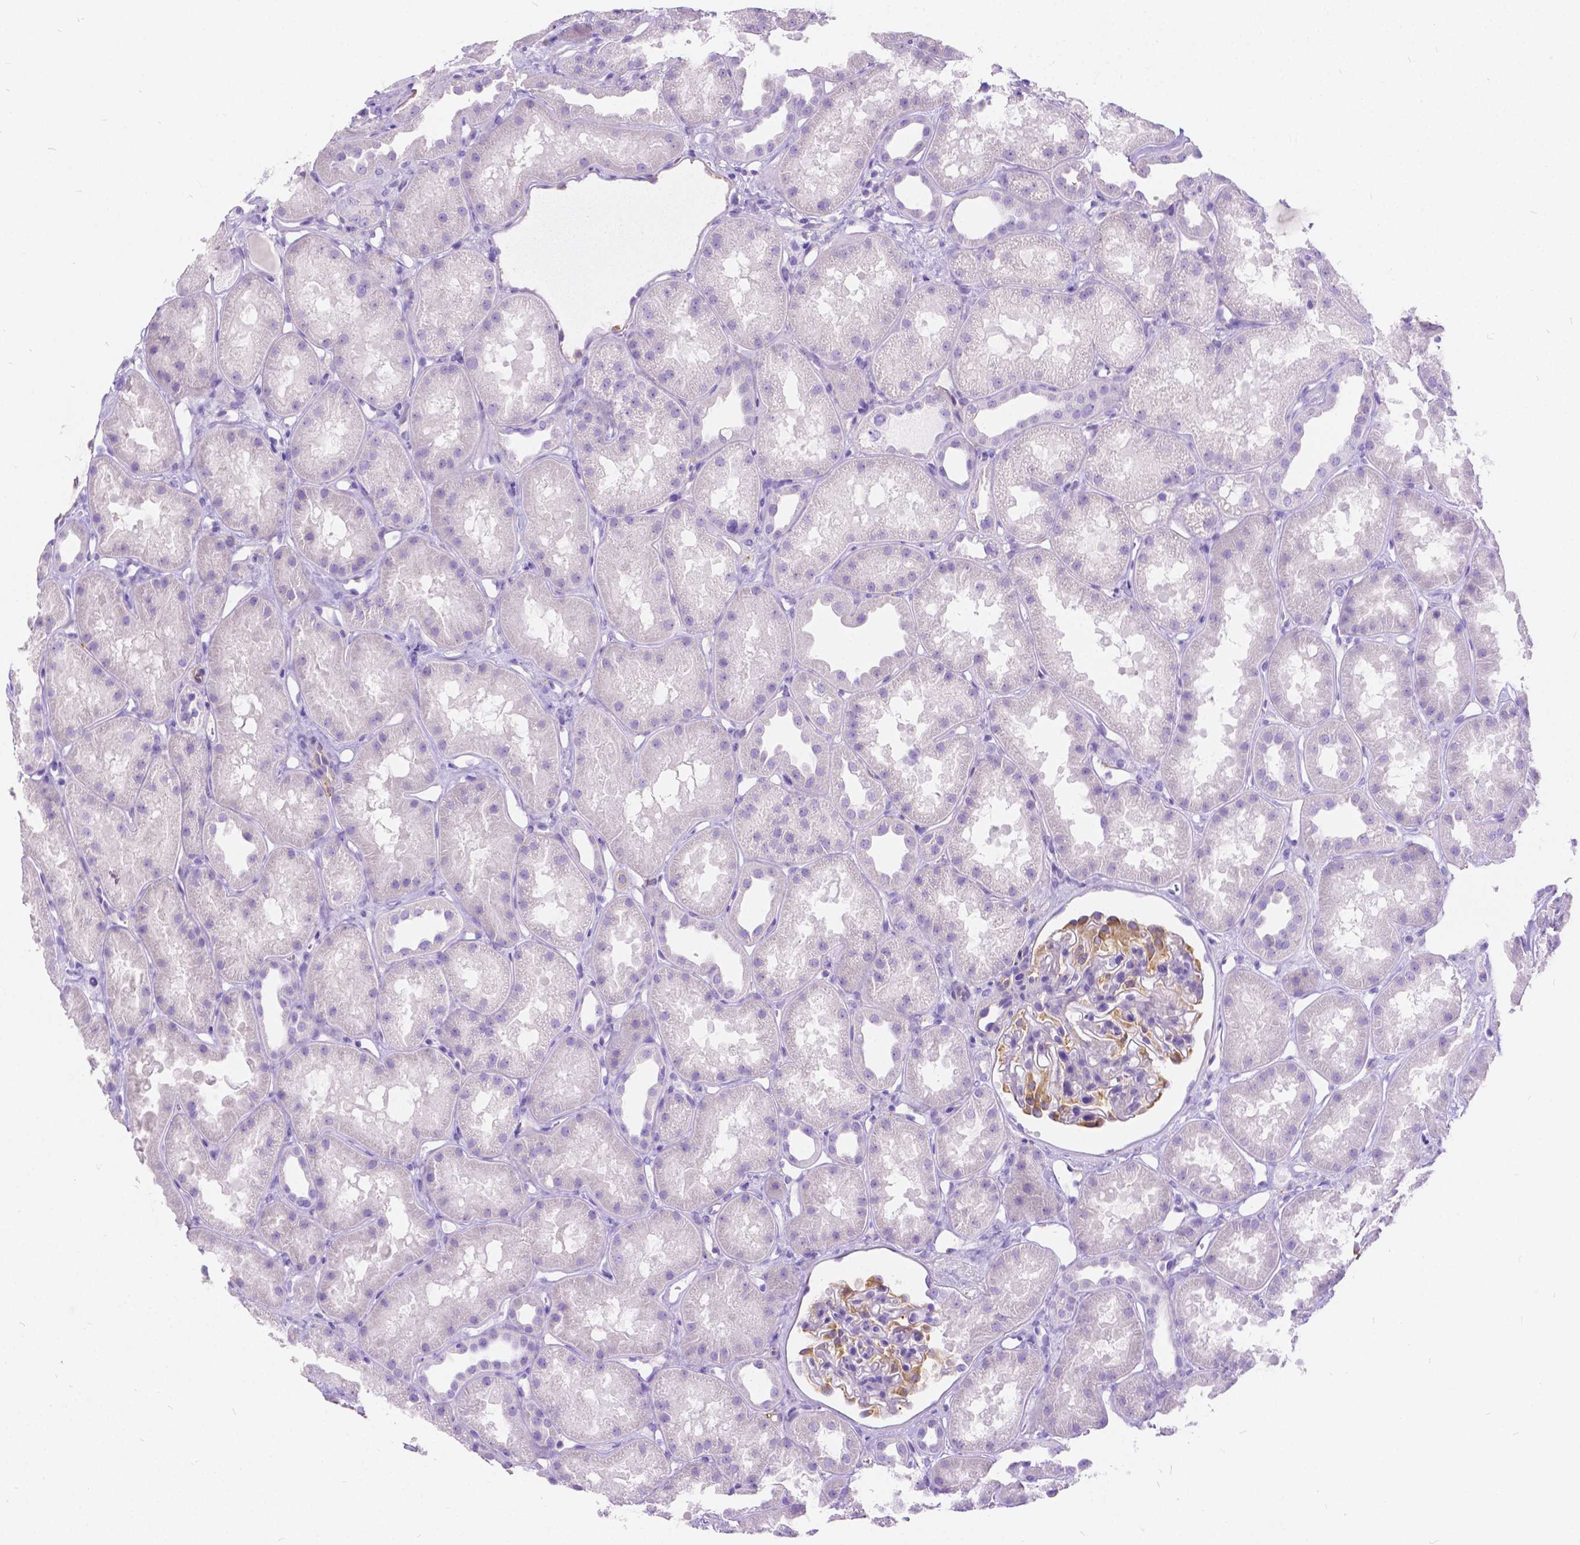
{"staining": {"intensity": "moderate", "quantity": "<25%", "location": "cytoplasmic/membranous"}, "tissue": "kidney", "cell_type": "Cells in glomeruli", "image_type": "normal", "snomed": [{"axis": "morphology", "description": "Normal tissue, NOS"}, {"axis": "topography", "description": "Kidney"}], "caption": "The immunohistochemical stain highlights moderate cytoplasmic/membranous staining in cells in glomeruli of normal kidney.", "gene": "CHRM1", "patient": {"sex": "male", "age": 61}}